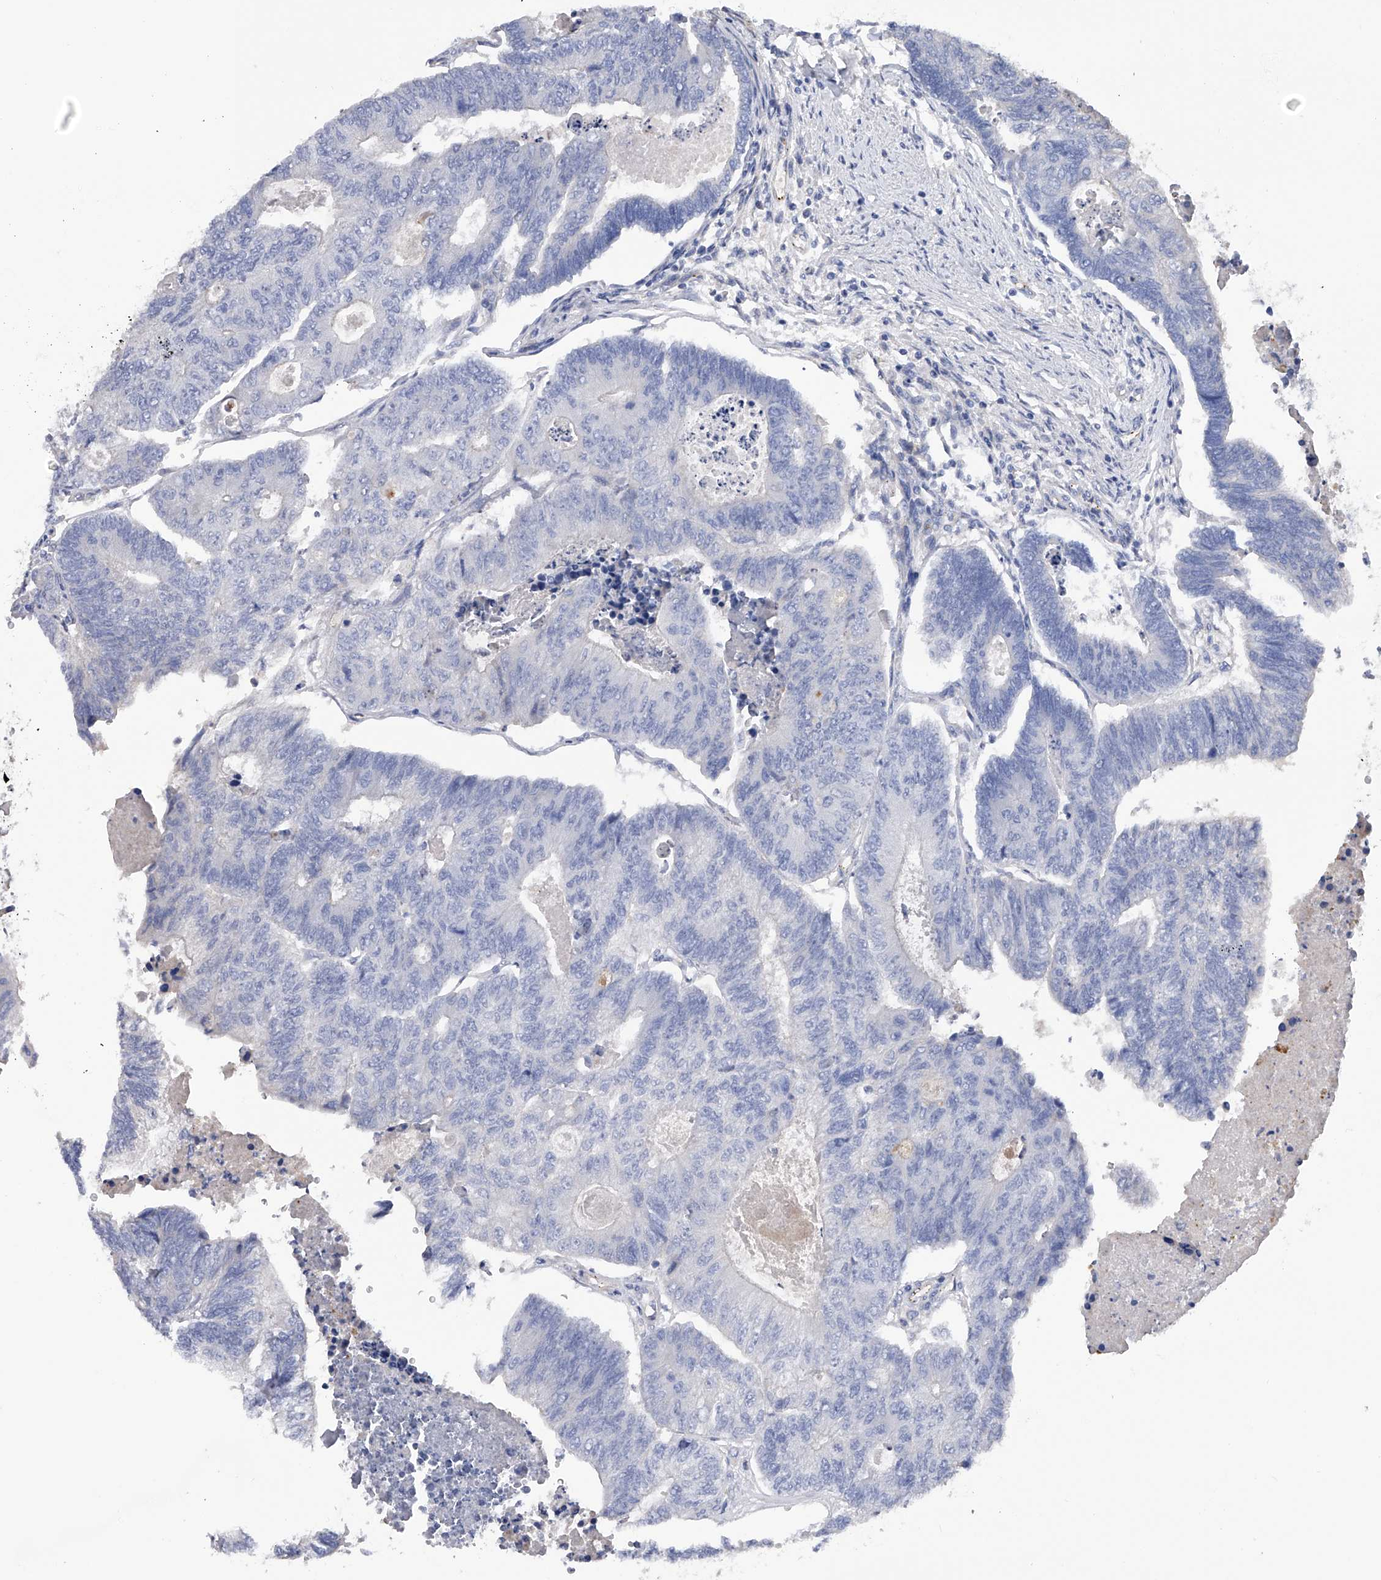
{"staining": {"intensity": "negative", "quantity": "none", "location": "none"}, "tissue": "colorectal cancer", "cell_type": "Tumor cells", "image_type": "cancer", "snomed": [{"axis": "morphology", "description": "Adenocarcinoma, NOS"}, {"axis": "topography", "description": "Colon"}], "caption": "Immunohistochemical staining of colorectal adenocarcinoma displays no significant expression in tumor cells.", "gene": "RWDD2A", "patient": {"sex": "female", "age": 67}}